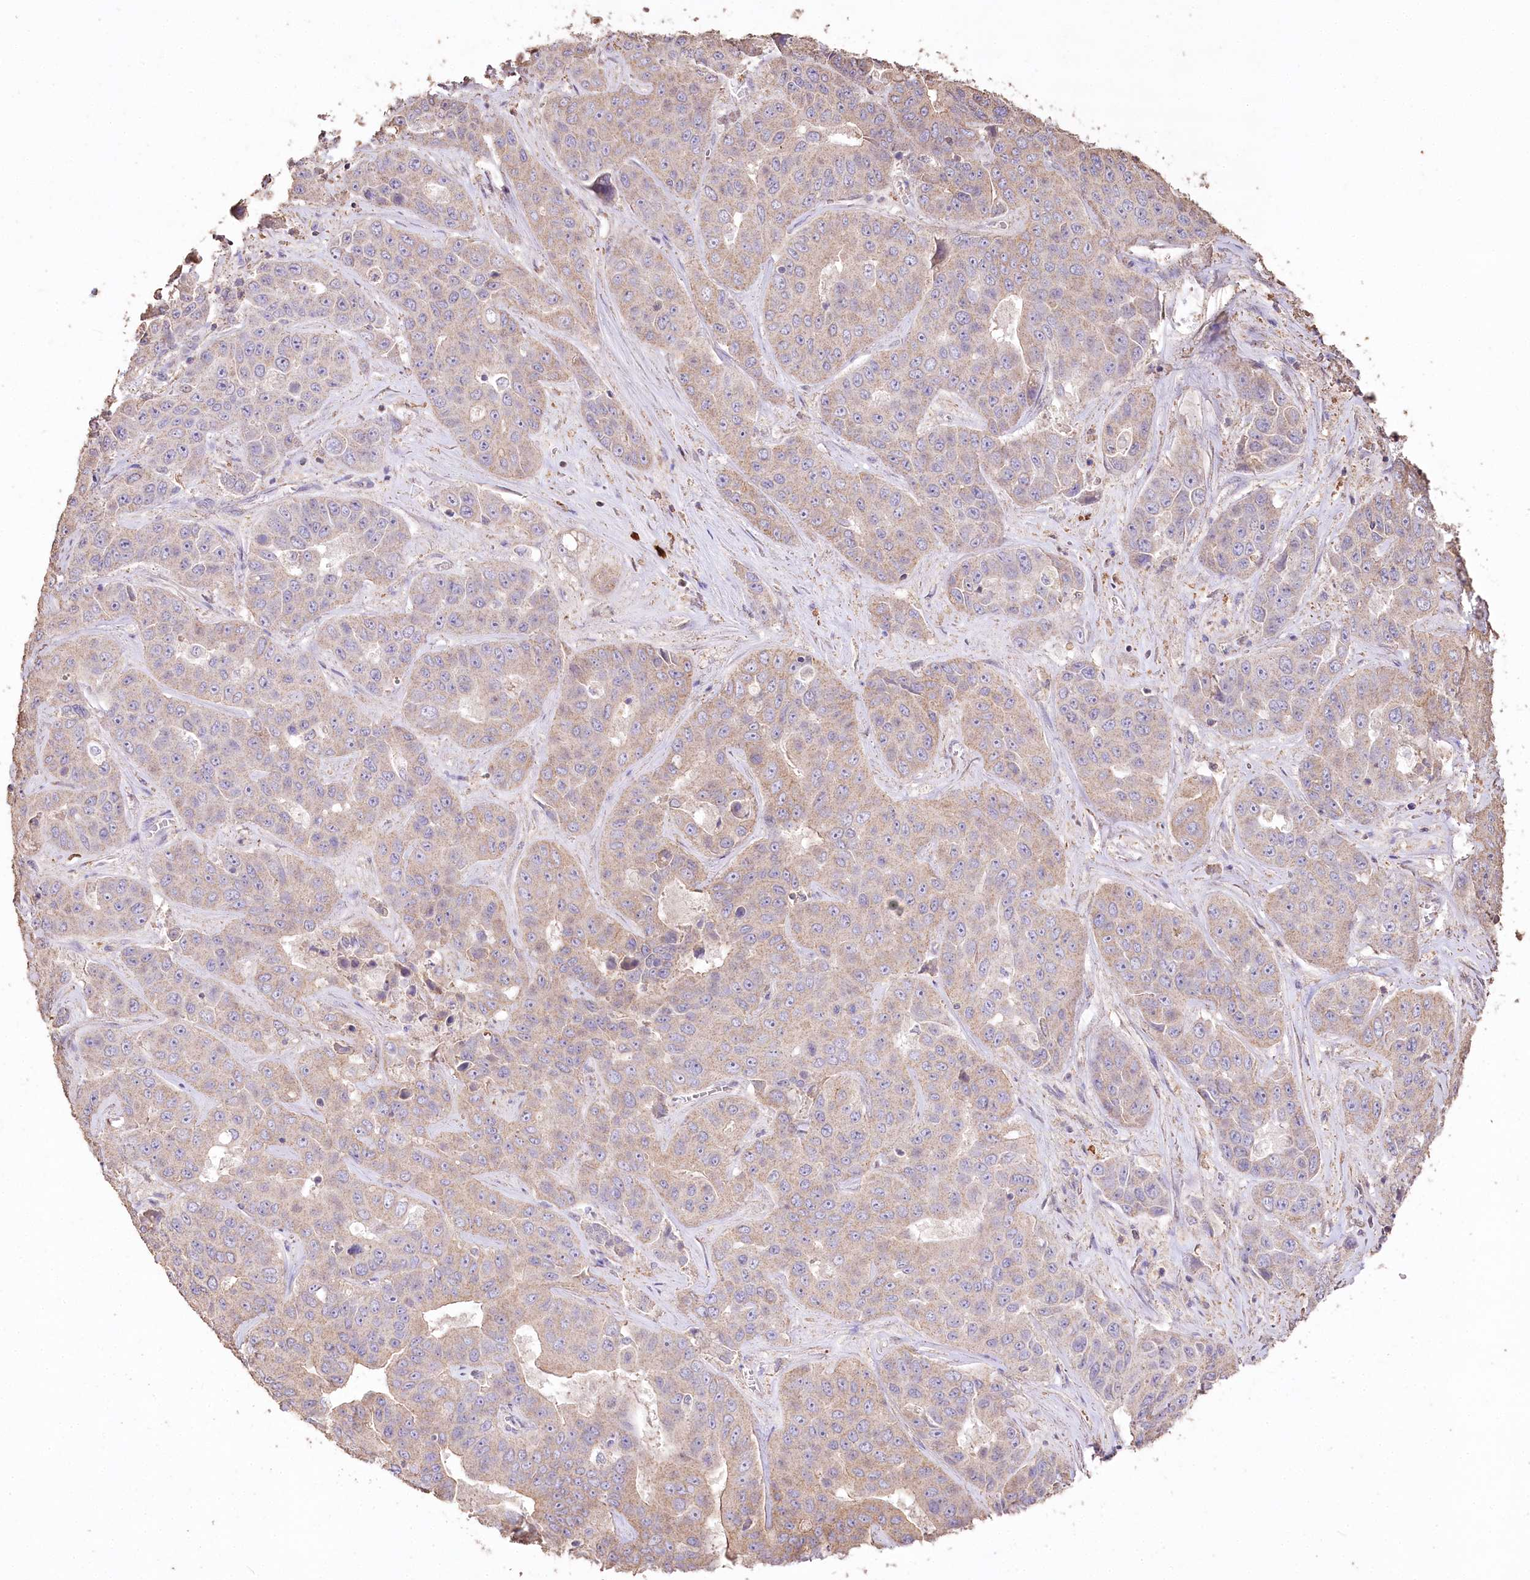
{"staining": {"intensity": "weak", "quantity": "<25%", "location": "cytoplasmic/membranous"}, "tissue": "liver cancer", "cell_type": "Tumor cells", "image_type": "cancer", "snomed": [{"axis": "morphology", "description": "Cholangiocarcinoma"}, {"axis": "topography", "description": "Liver"}], "caption": "This is a histopathology image of IHC staining of liver cancer (cholangiocarcinoma), which shows no positivity in tumor cells.", "gene": "IREB2", "patient": {"sex": "female", "age": 52}}